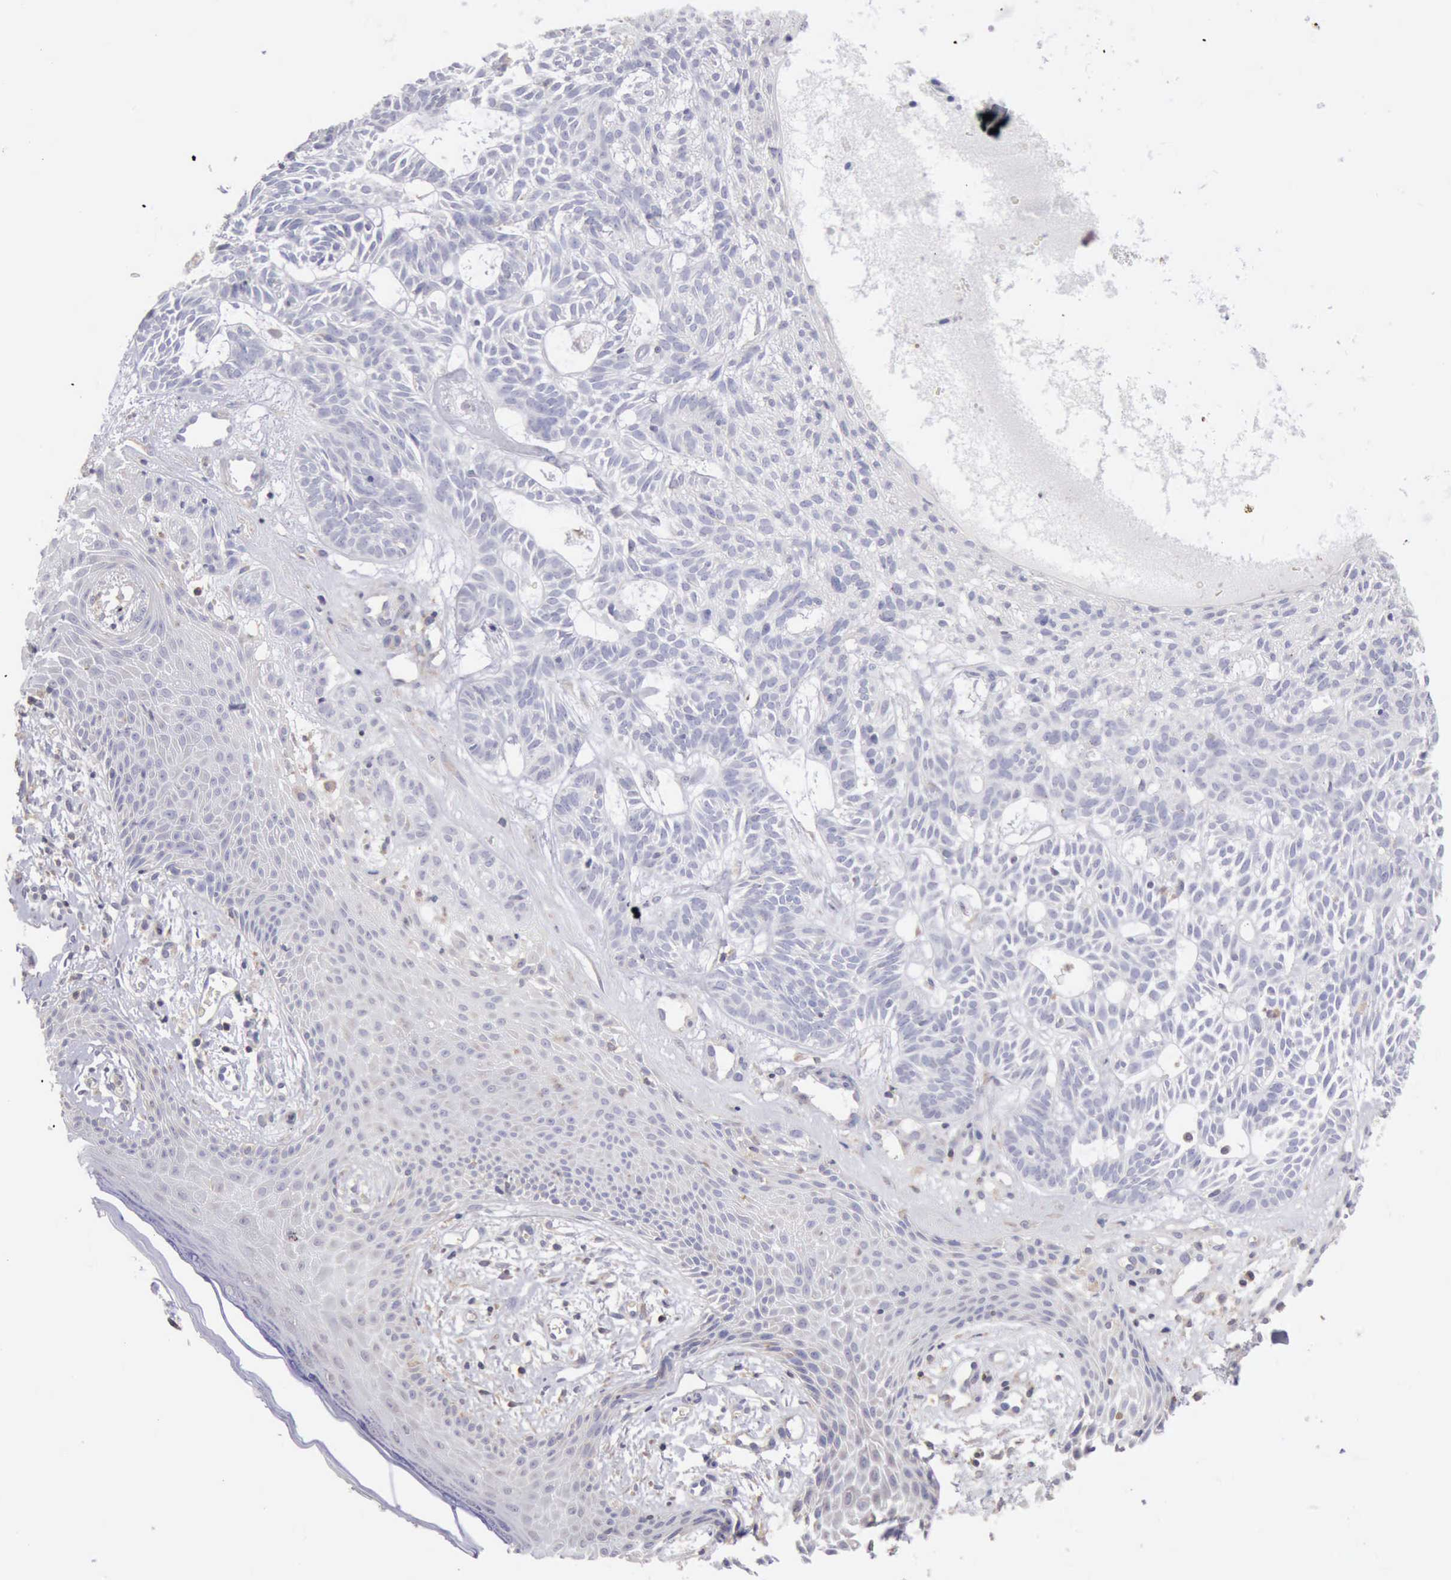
{"staining": {"intensity": "negative", "quantity": "none", "location": "none"}, "tissue": "skin cancer", "cell_type": "Tumor cells", "image_type": "cancer", "snomed": [{"axis": "morphology", "description": "Basal cell carcinoma"}, {"axis": "topography", "description": "Skin"}], "caption": "A high-resolution micrograph shows immunohistochemistry staining of skin cancer (basal cell carcinoma), which shows no significant staining in tumor cells.", "gene": "SASH3", "patient": {"sex": "male", "age": 75}}